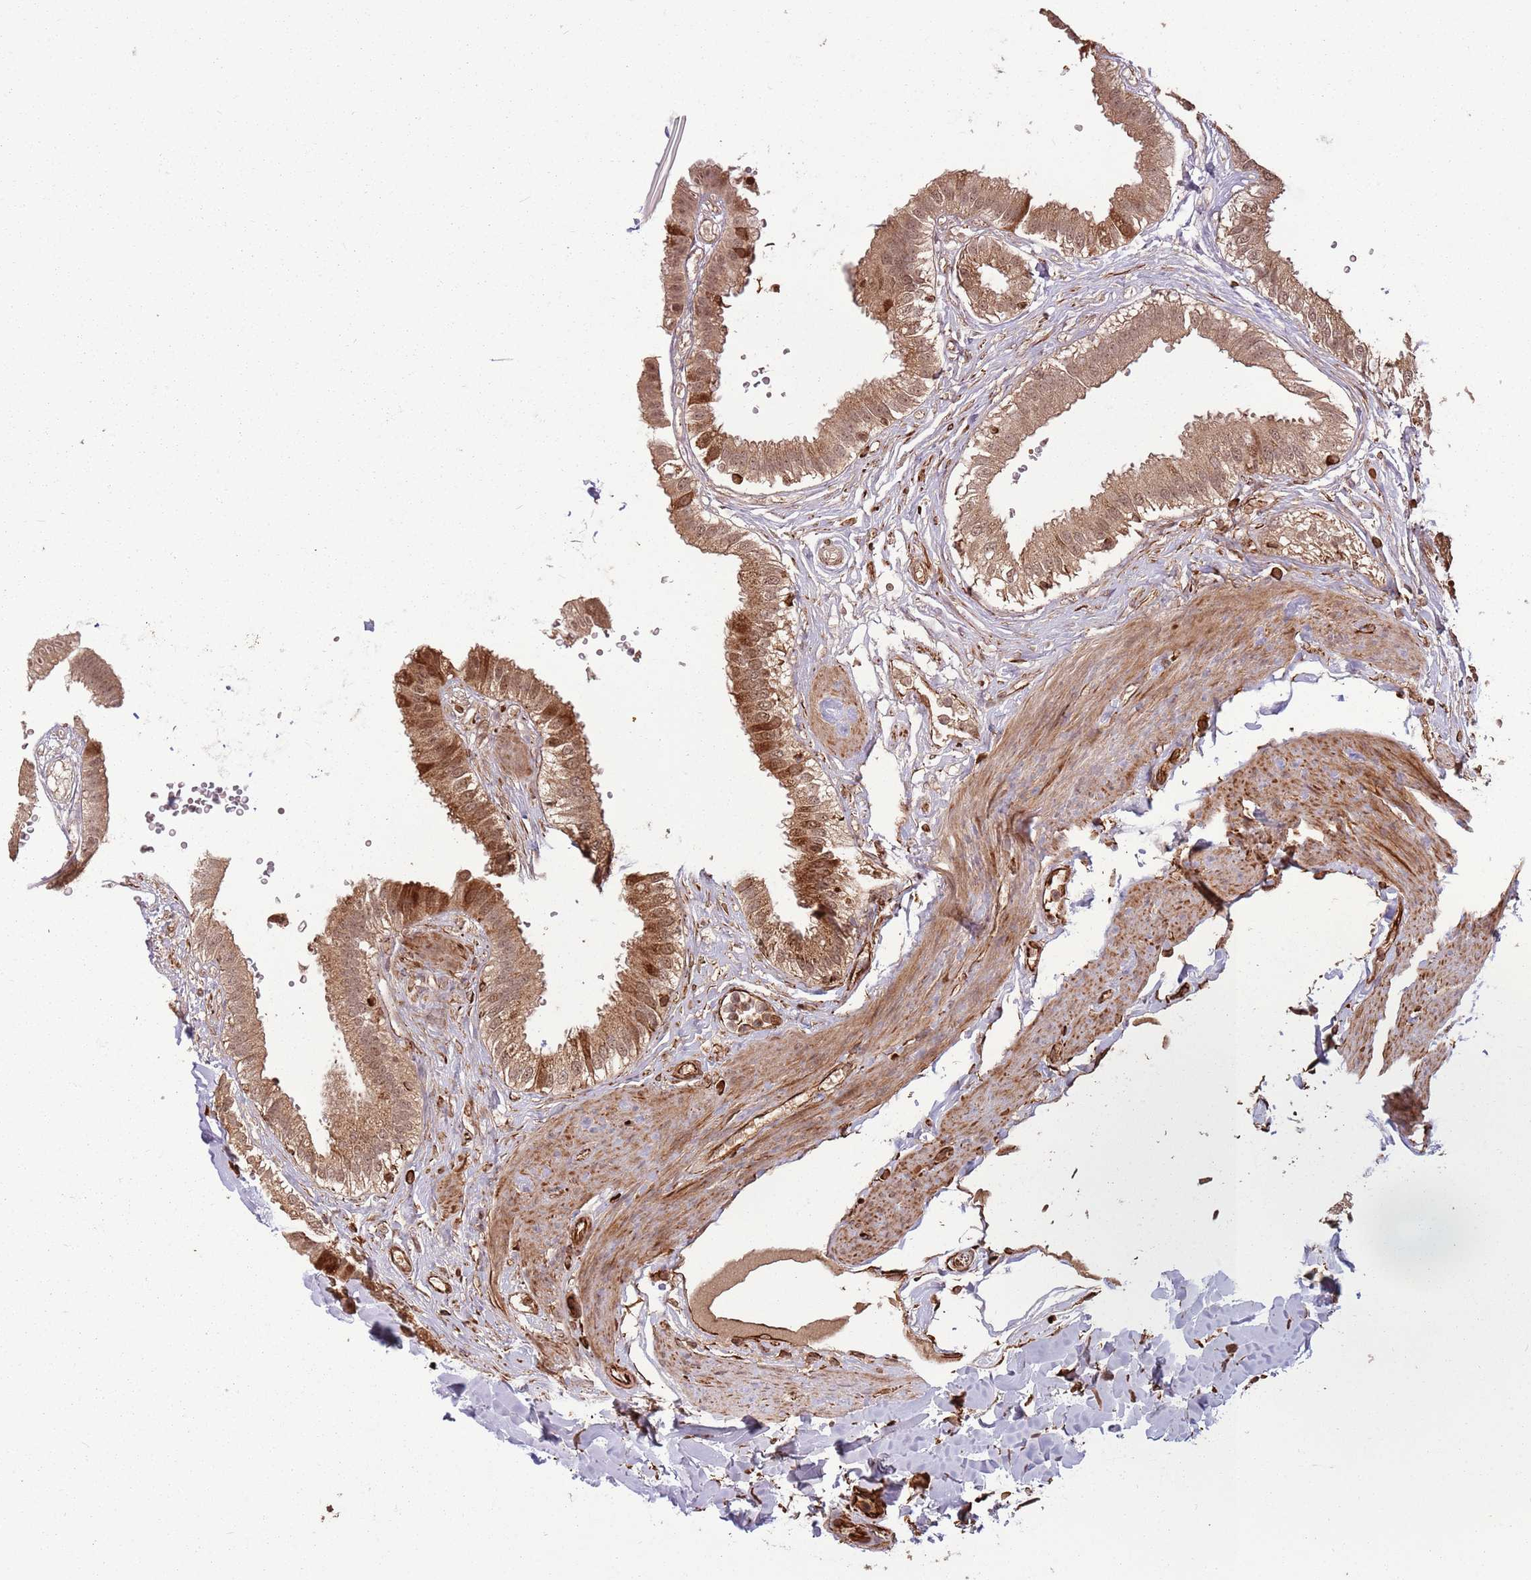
{"staining": {"intensity": "moderate", "quantity": ">75%", "location": "cytoplasmic/membranous,nuclear"}, "tissue": "gallbladder", "cell_type": "Glandular cells", "image_type": "normal", "snomed": [{"axis": "morphology", "description": "Normal tissue, NOS"}, {"axis": "topography", "description": "Gallbladder"}], "caption": "A brown stain shows moderate cytoplasmic/membranous,nuclear expression of a protein in glandular cells of unremarkable human gallbladder.", "gene": "ADAMTS3", "patient": {"sex": "female", "age": 61}}